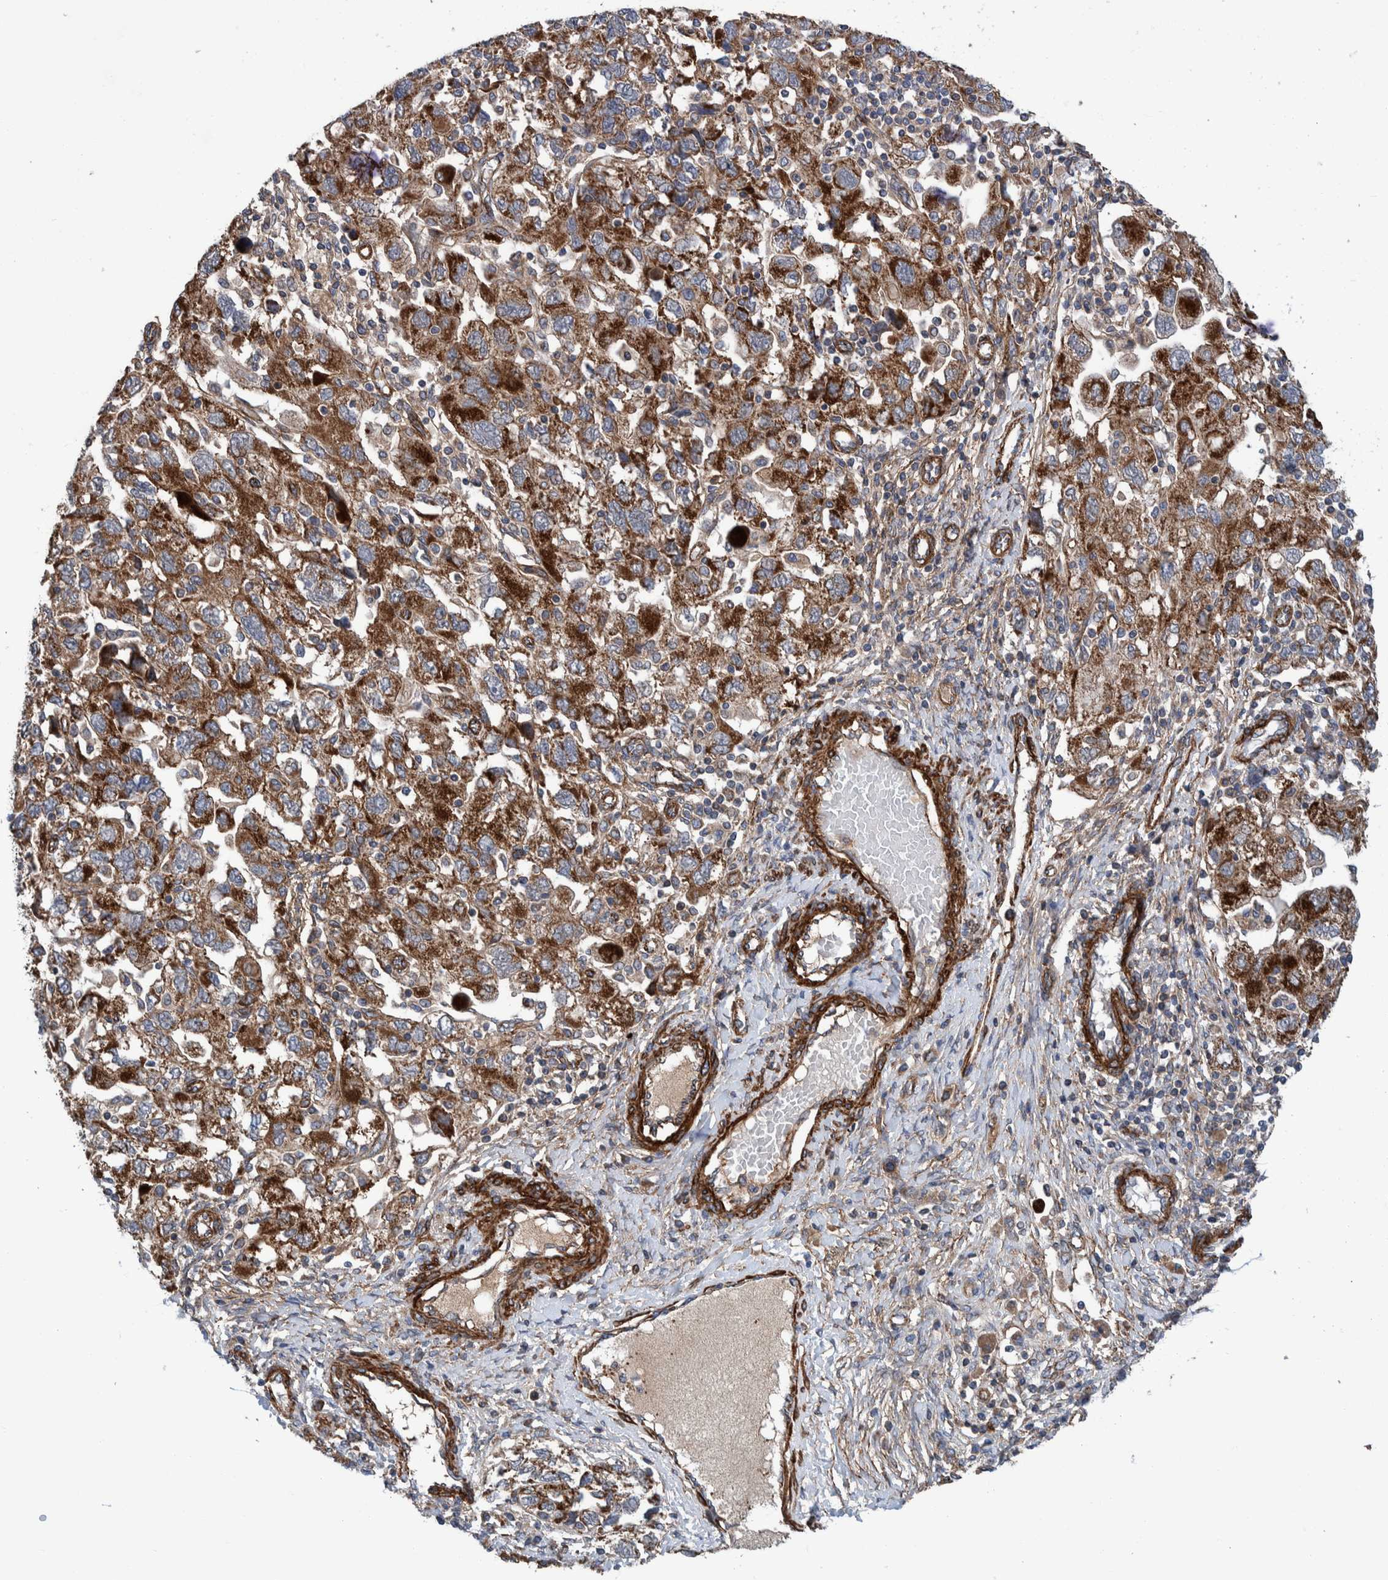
{"staining": {"intensity": "strong", "quantity": ">75%", "location": "cytoplasmic/membranous"}, "tissue": "ovarian cancer", "cell_type": "Tumor cells", "image_type": "cancer", "snomed": [{"axis": "morphology", "description": "Carcinoma, NOS"}, {"axis": "morphology", "description": "Cystadenocarcinoma, serous, NOS"}, {"axis": "topography", "description": "Ovary"}], "caption": "Tumor cells reveal high levels of strong cytoplasmic/membranous expression in about >75% of cells in ovarian cancer (carcinoma).", "gene": "SLC25A10", "patient": {"sex": "female", "age": 69}}